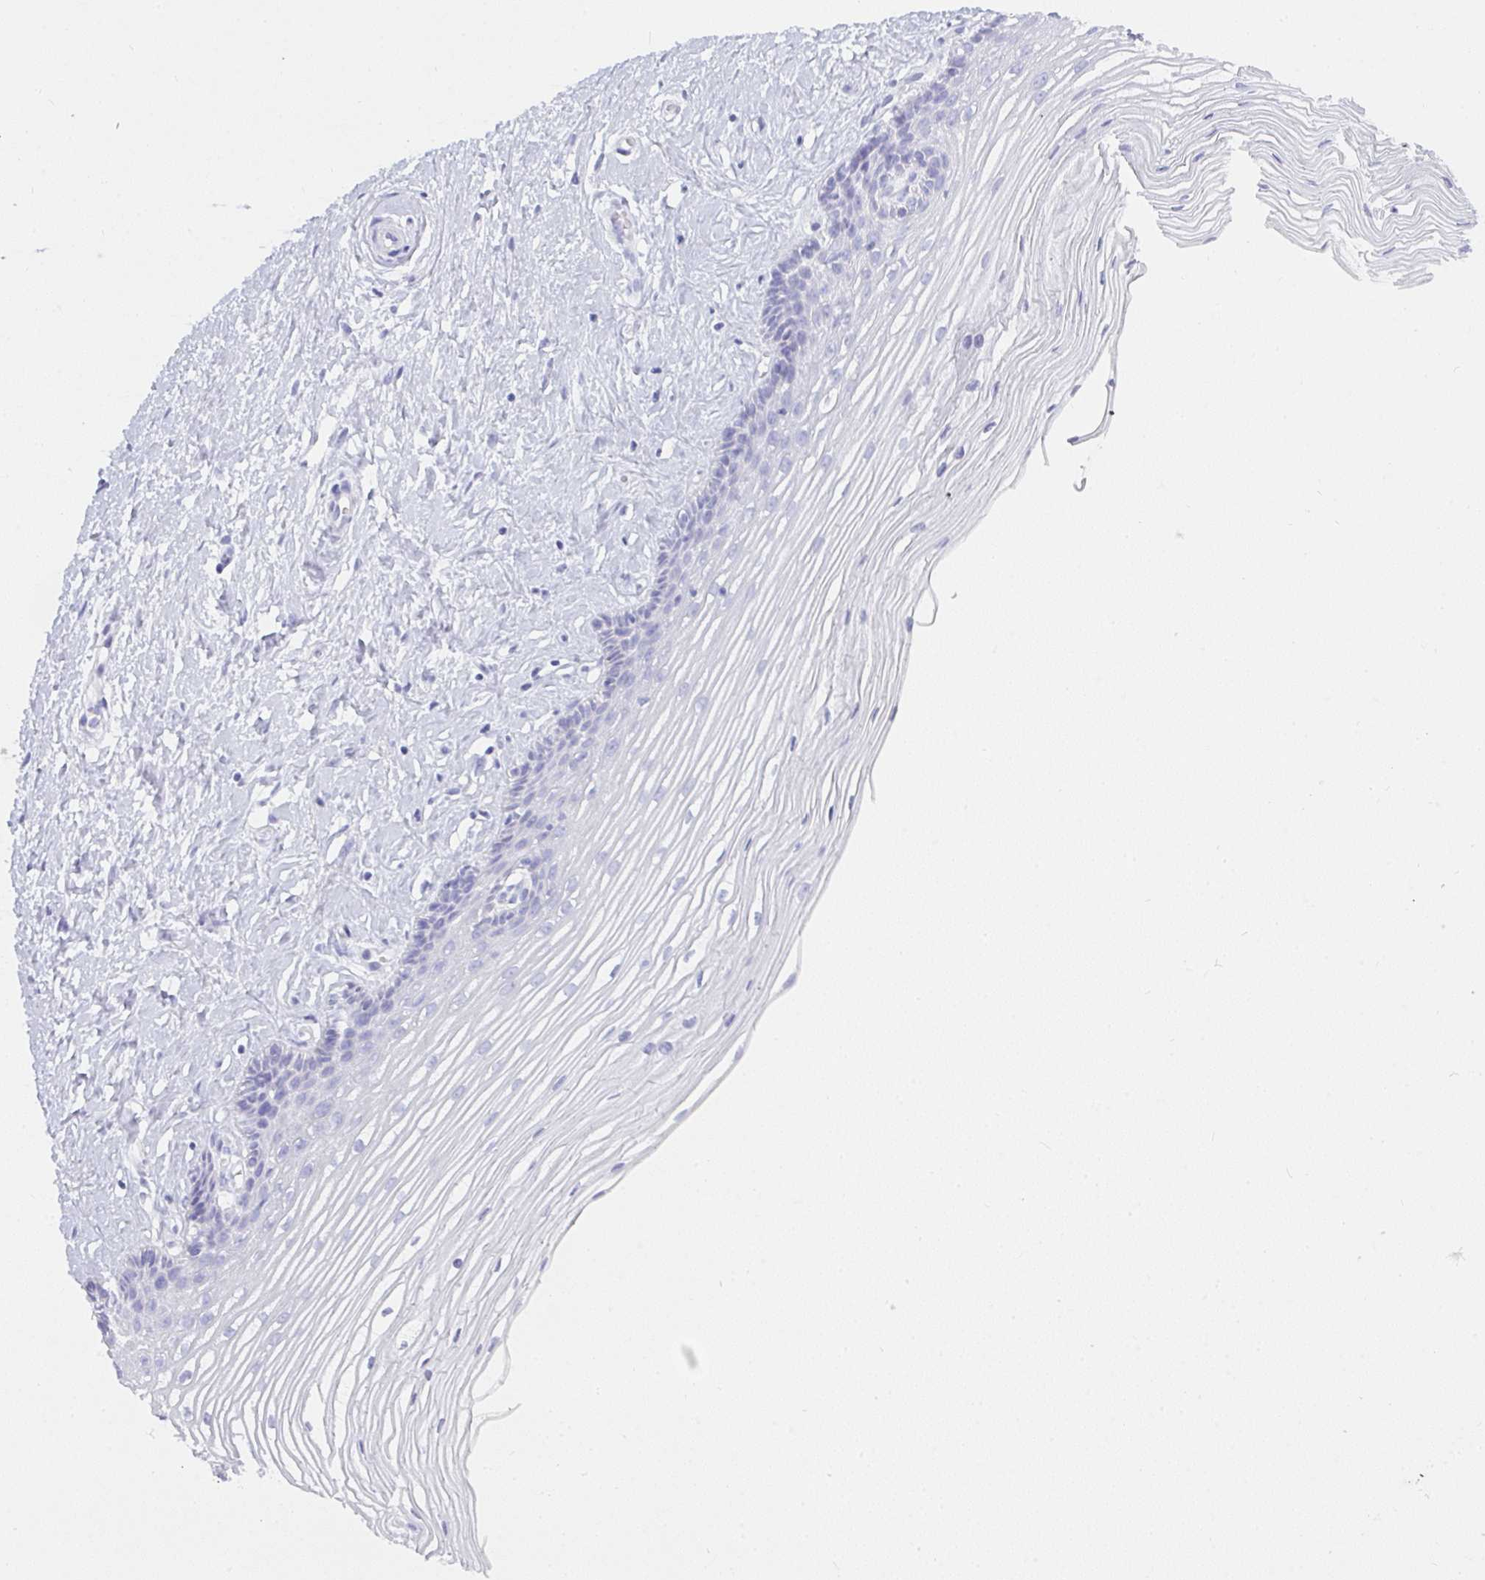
{"staining": {"intensity": "negative", "quantity": "none", "location": "none"}, "tissue": "cervix", "cell_type": "Glandular cells", "image_type": "normal", "snomed": [{"axis": "morphology", "description": "Normal tissue, NOS"}, {"axis": "topography", "description": "Cervix"}], "caption": "Protein analysis of unremarkable cervix shows no significant positivity in glandular cells.", "gene": "OR5J2", "patient": {"sex": "female", "age": 40}}